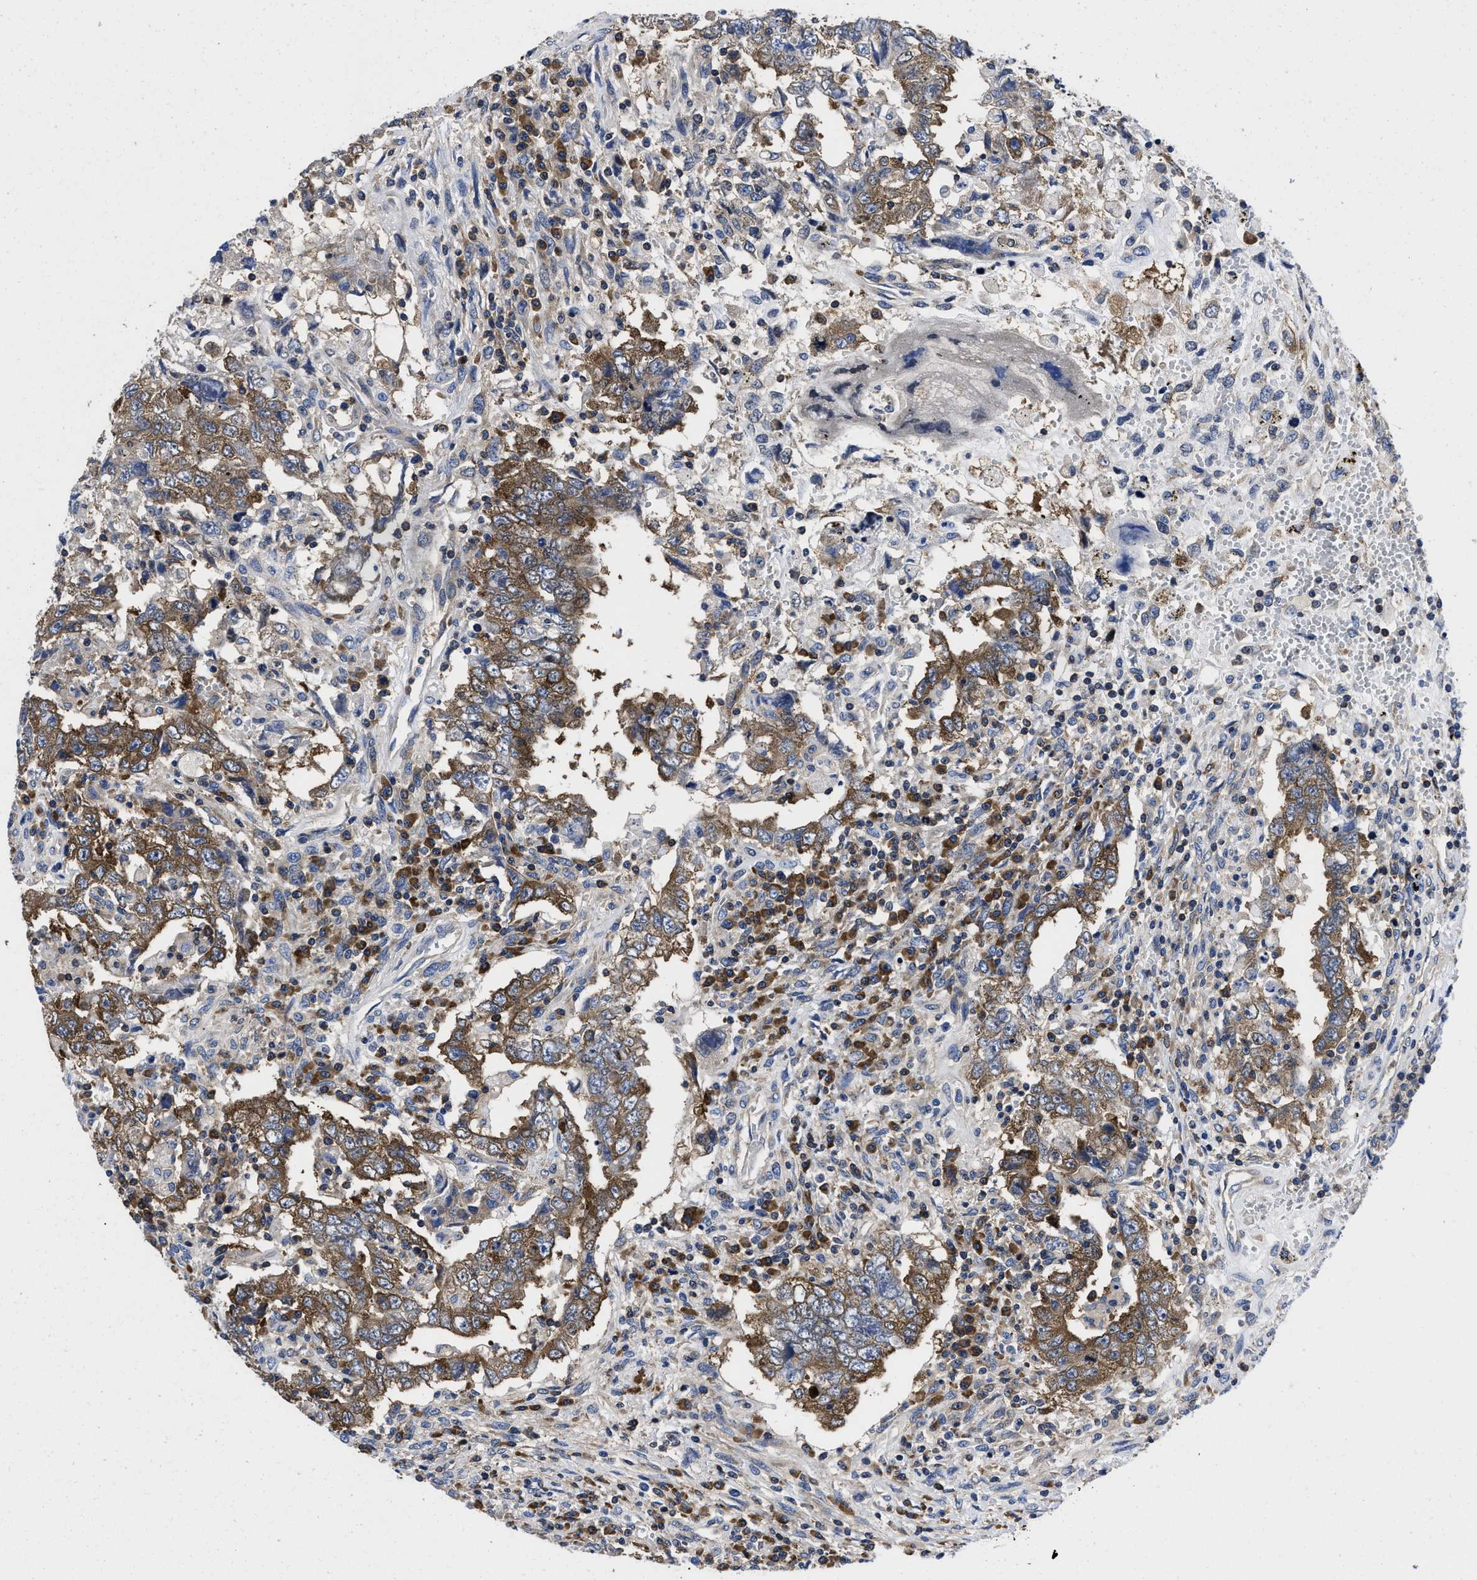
{"staining": {"intensity": "moderate", "quantity": "25%-75%", "location": "cytoplasmic/membranous"}, "tissue": "testis cancer", "cell_type": "Tumor cells", "image_type": "cancer", "snomed": [{"axis": "morphology", "description": "Carcinoma, Embryonal, NOS"}, {"axis": "topography", "description": "Testis"}], "caption": "Immunohistochemical staining of human testis cancer (embryonal carcinoma) exhibits medium levels of moderate cytoplasmic/membranous staining in about 25%-75% of tumor cells.", "gene": "YARS1", "patient": {"sex": "male", "age": 26}}